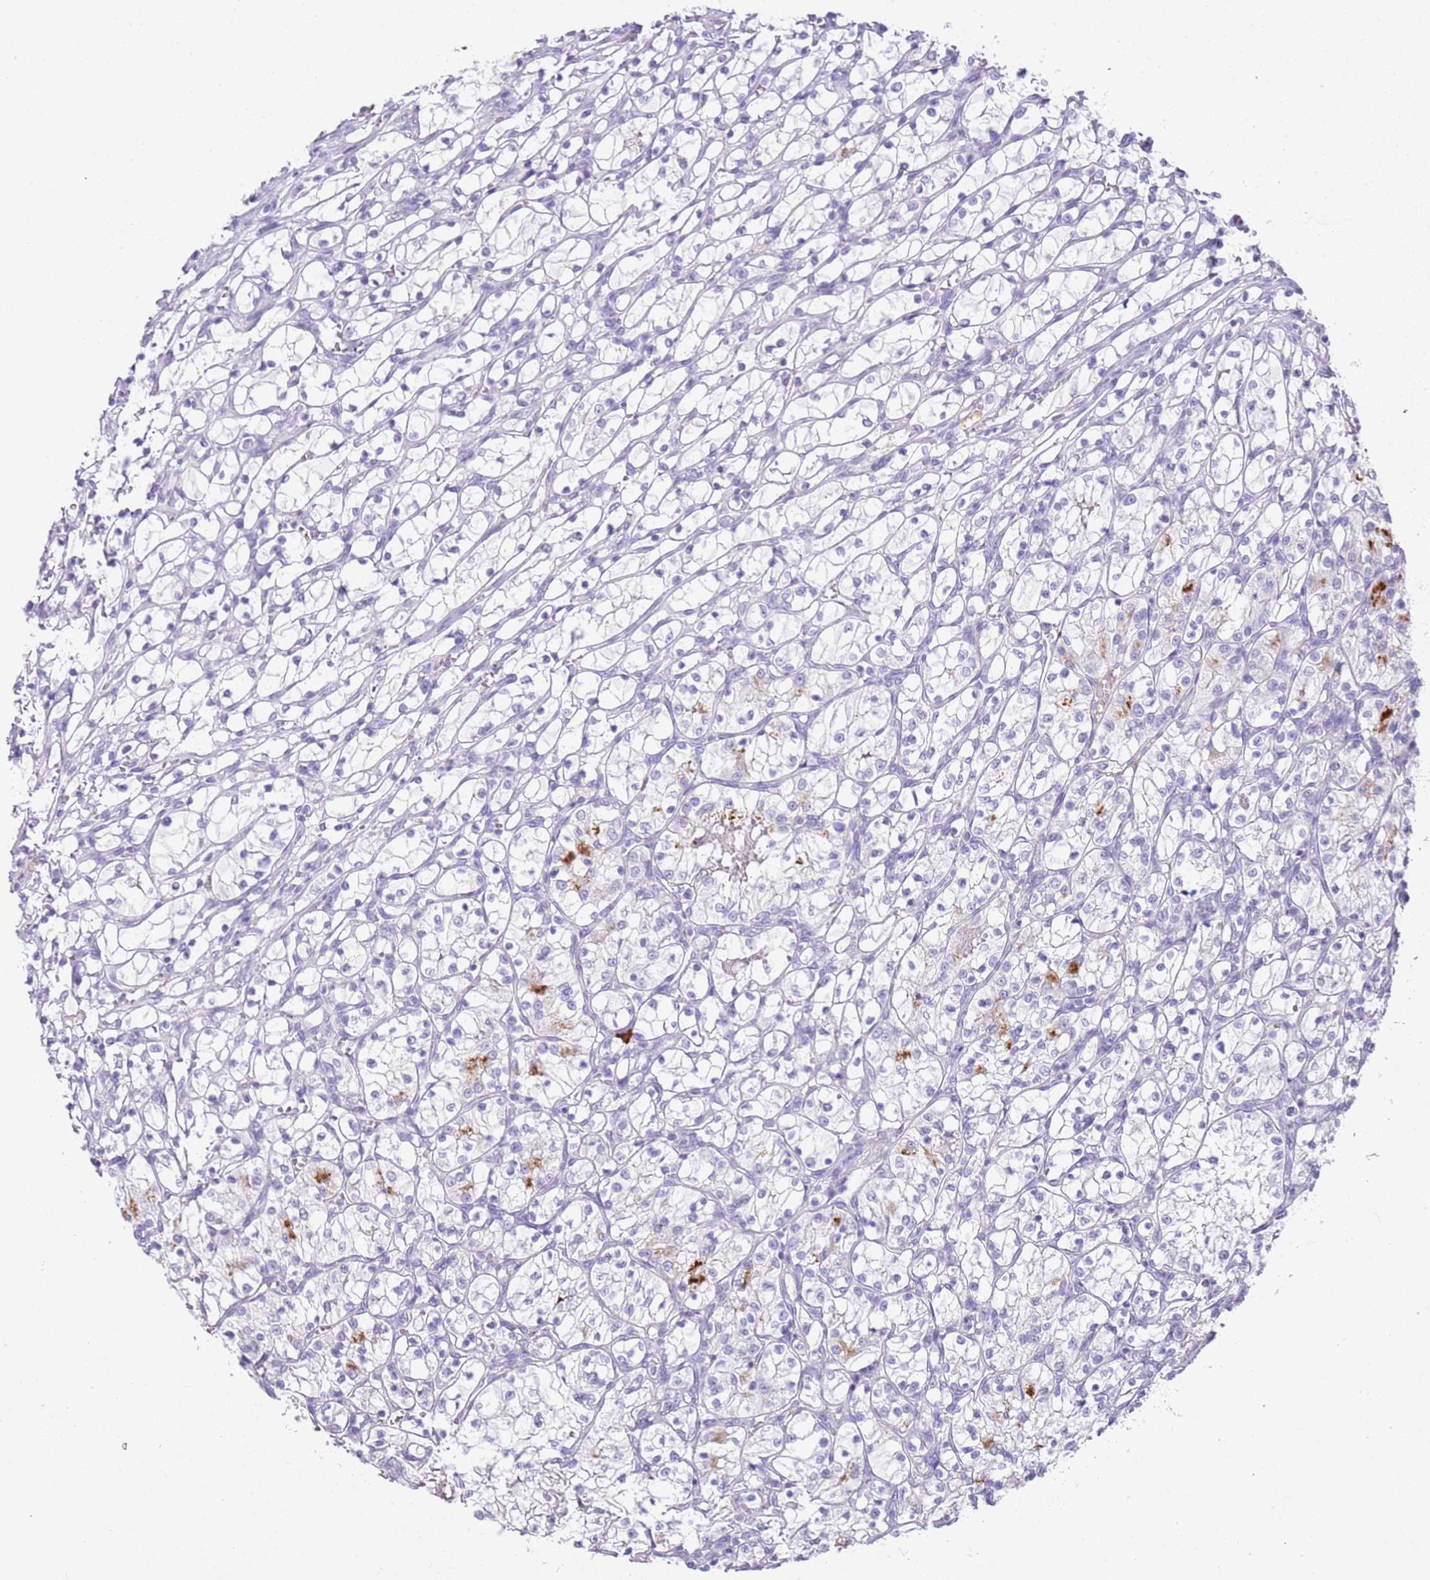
{"staining": {"intensity": "negative", "quantity": "none", "location": "none"}, "tissue": "renal cancer", "cell_type": "Tumor cells", "image_type": "cancer", "snomed": [{"axis": "morphology", "description": "Adenocarcinoma, NOS"}, {"axis": "topography", "description": "Kidney"}], "caption": "The micrograph reveals no staining of tumor cells in adenocarcinoma (renal).", "gene": "IGKV3D-11", "patient": {"sex": "female", "age": 69}}